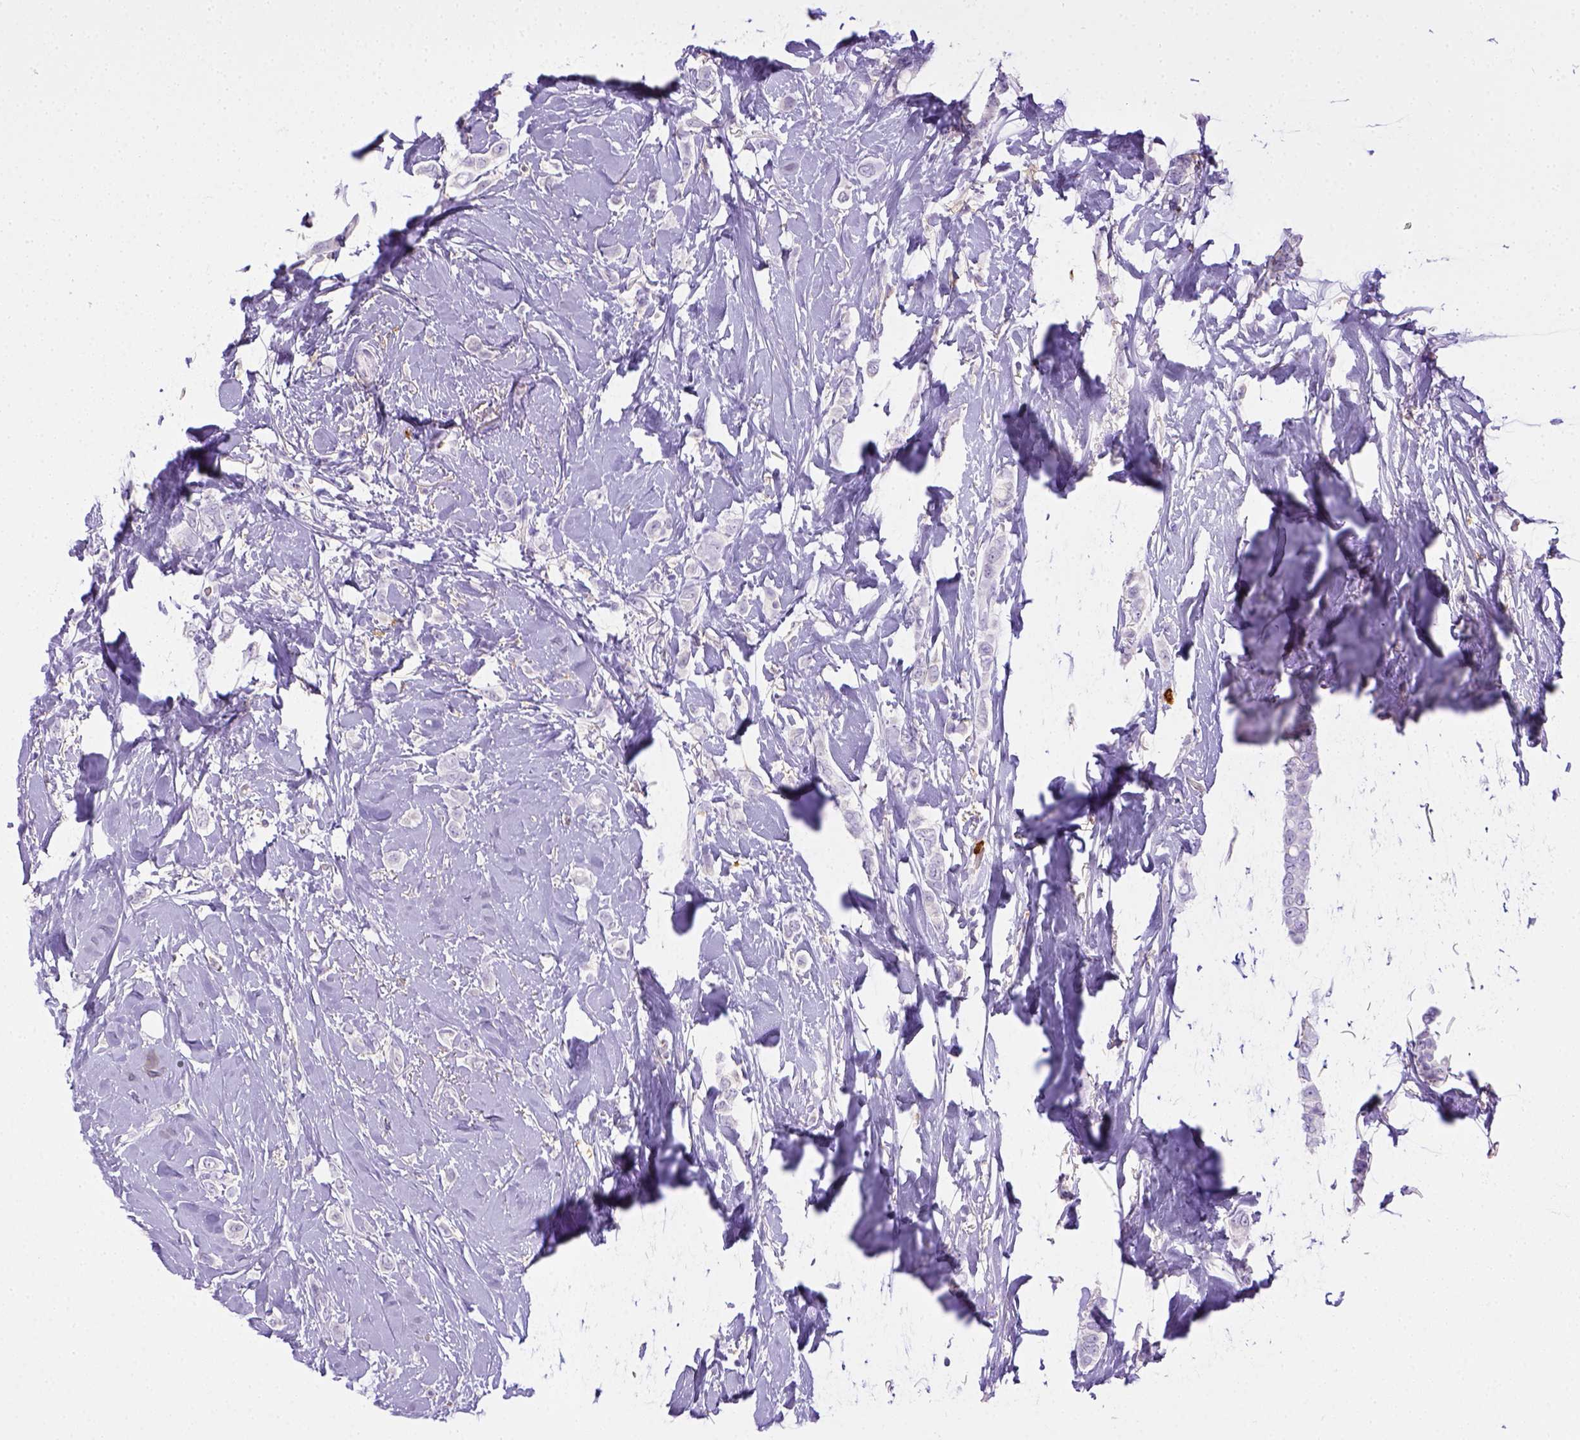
{"staining": {"intensity": "negative", "quantity": "none", "location": "none"}, "tissue": "breast cancer", "cell_type": "Tumor cells", "image_type": "cancer", "snomed": [{"axis": "morphology", "description": "Lobular carcinoma"}, {"axis": "topography", "description": "Breast"}], "caption": "High power microscopy histopathology image of an immunohistochemistry (IHC) image of breast lobular carcinoma, revealing no significant staining in tumor cells.", "gene": "ITGAM", "patient": {"sex": "female", "age": 66}}